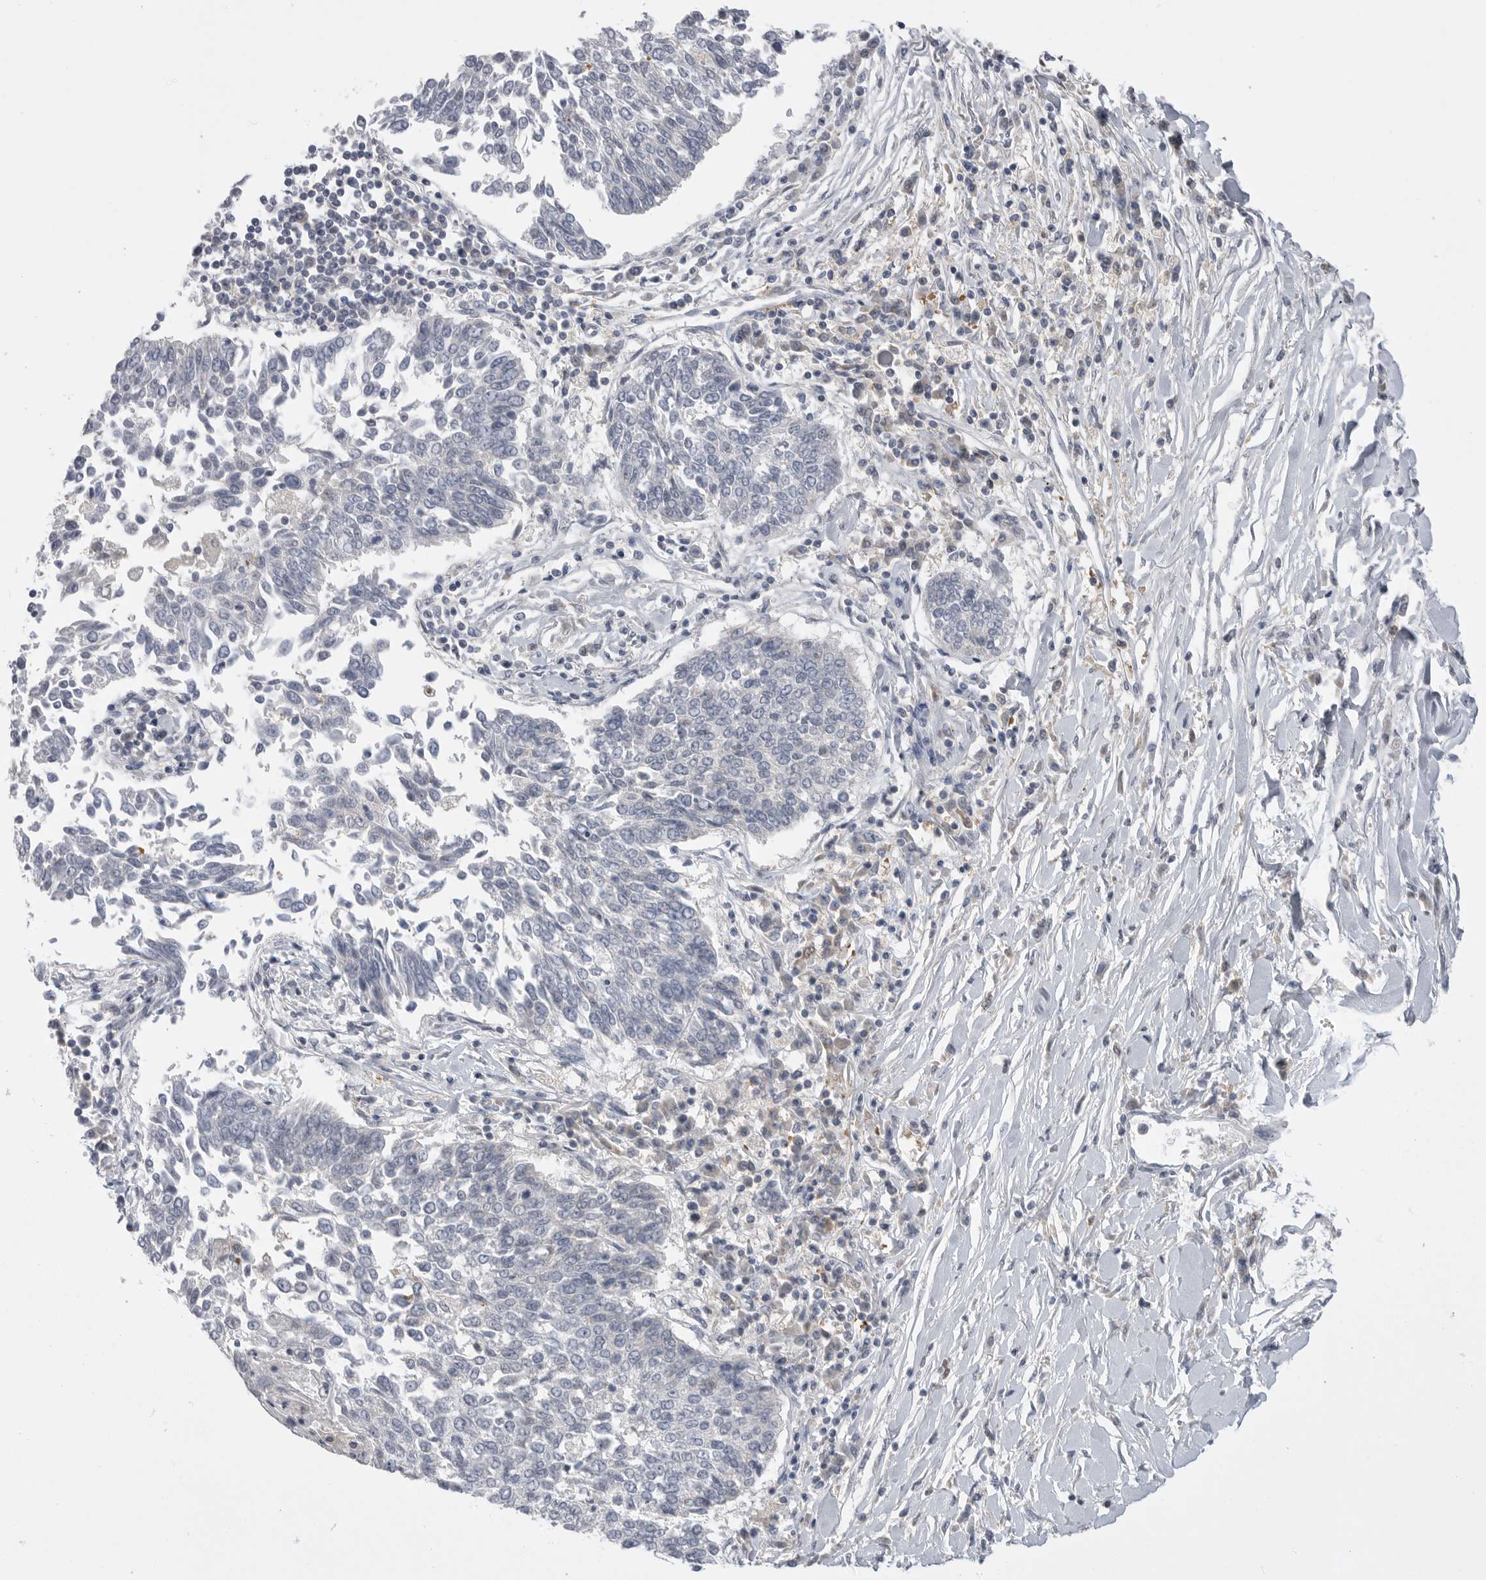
{"staining": {"intensity": "negative", "quantity": "none", "location": "none"}, "tissue": "lung cancer", "cell_type": "Tumor cells", "image_type": "cancer", "snomed": [{"axis": "morphology", "description": "Normal tissue, NOS"}, {"axis": "morphology", "description": "Squamous cell carcinoma, NOS"}, {"axis": "topography", "description": "Cartilage tissue"}, {"axis": "topography", "description": "Bronchus"}, {"axis": "topography", "description": "Lung"}, {"axis": "topography", "description": "Peripheral nerve tissue"}], "caption": "A histopathology image of squamous cell carcinoma (lung) stained for a protein reveals no brown staining in tumor cells. (DAB IHC, high magnification).", "gene": "KYAT3", "patient": {"sex": "female", "age": 49}}